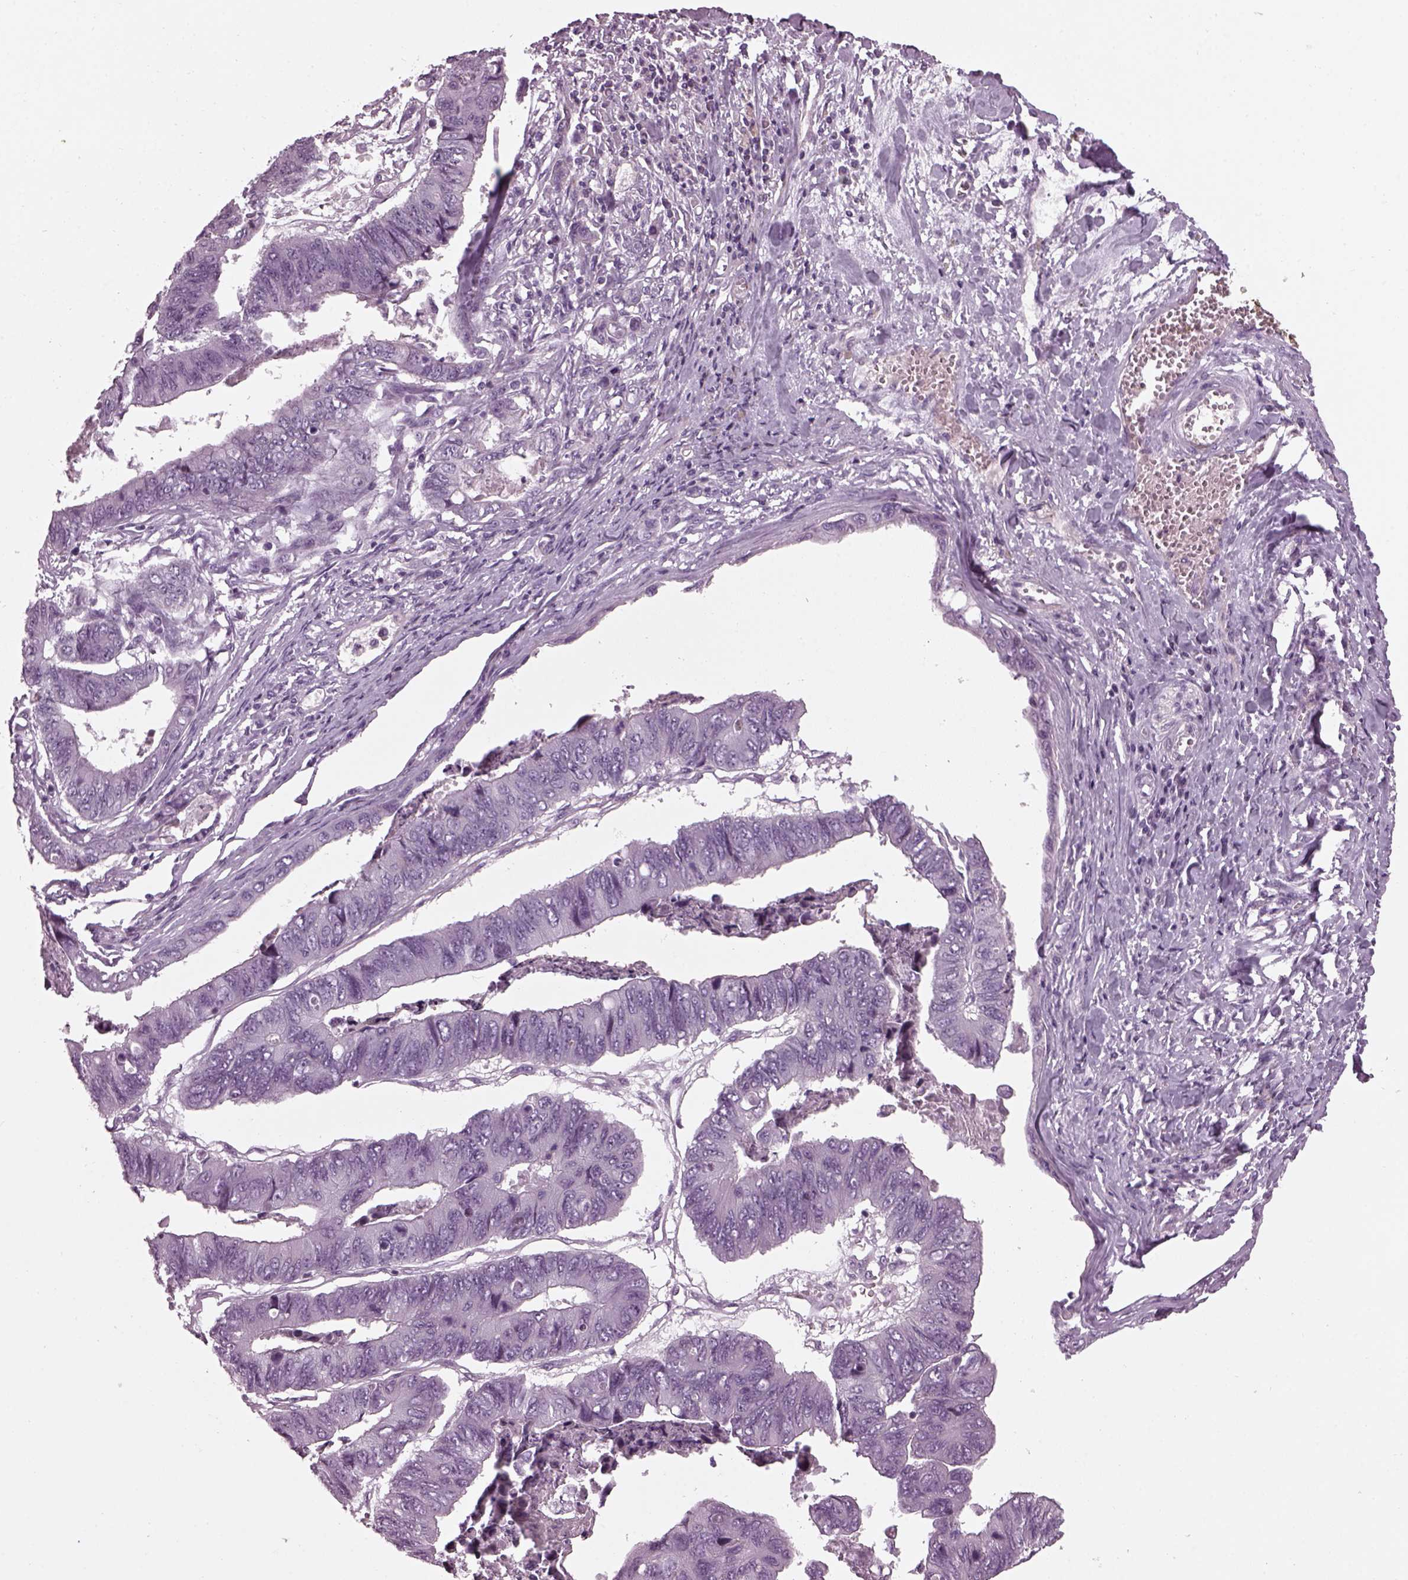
{"staining": {"intensity": "negative", "quantity": "none", "location": "none"}, "tissue": "stomach cancer", "cell_type": "Tumor cells", "image_type": "cancer", "snomed": [{"axis": "morphology", "description": "Adenocarcinoma, NOS"}, {"axis": "topography", "description": "Stomach, lower"}], "caption": "This image is of adenocarcinoma (stomach) stained with immunohistochemistry (IHC) to label a protein in brown with the nuclei are counter-stained blue. There is no staining in tumor cells. The staining is performed using DAB (3,3'-diaminobenzidine) brown chromogen with nuclei counter-stained in using hematoxylin.", "gene": "DPYSL5", "patient": {"sex": "male", "age": 77}}